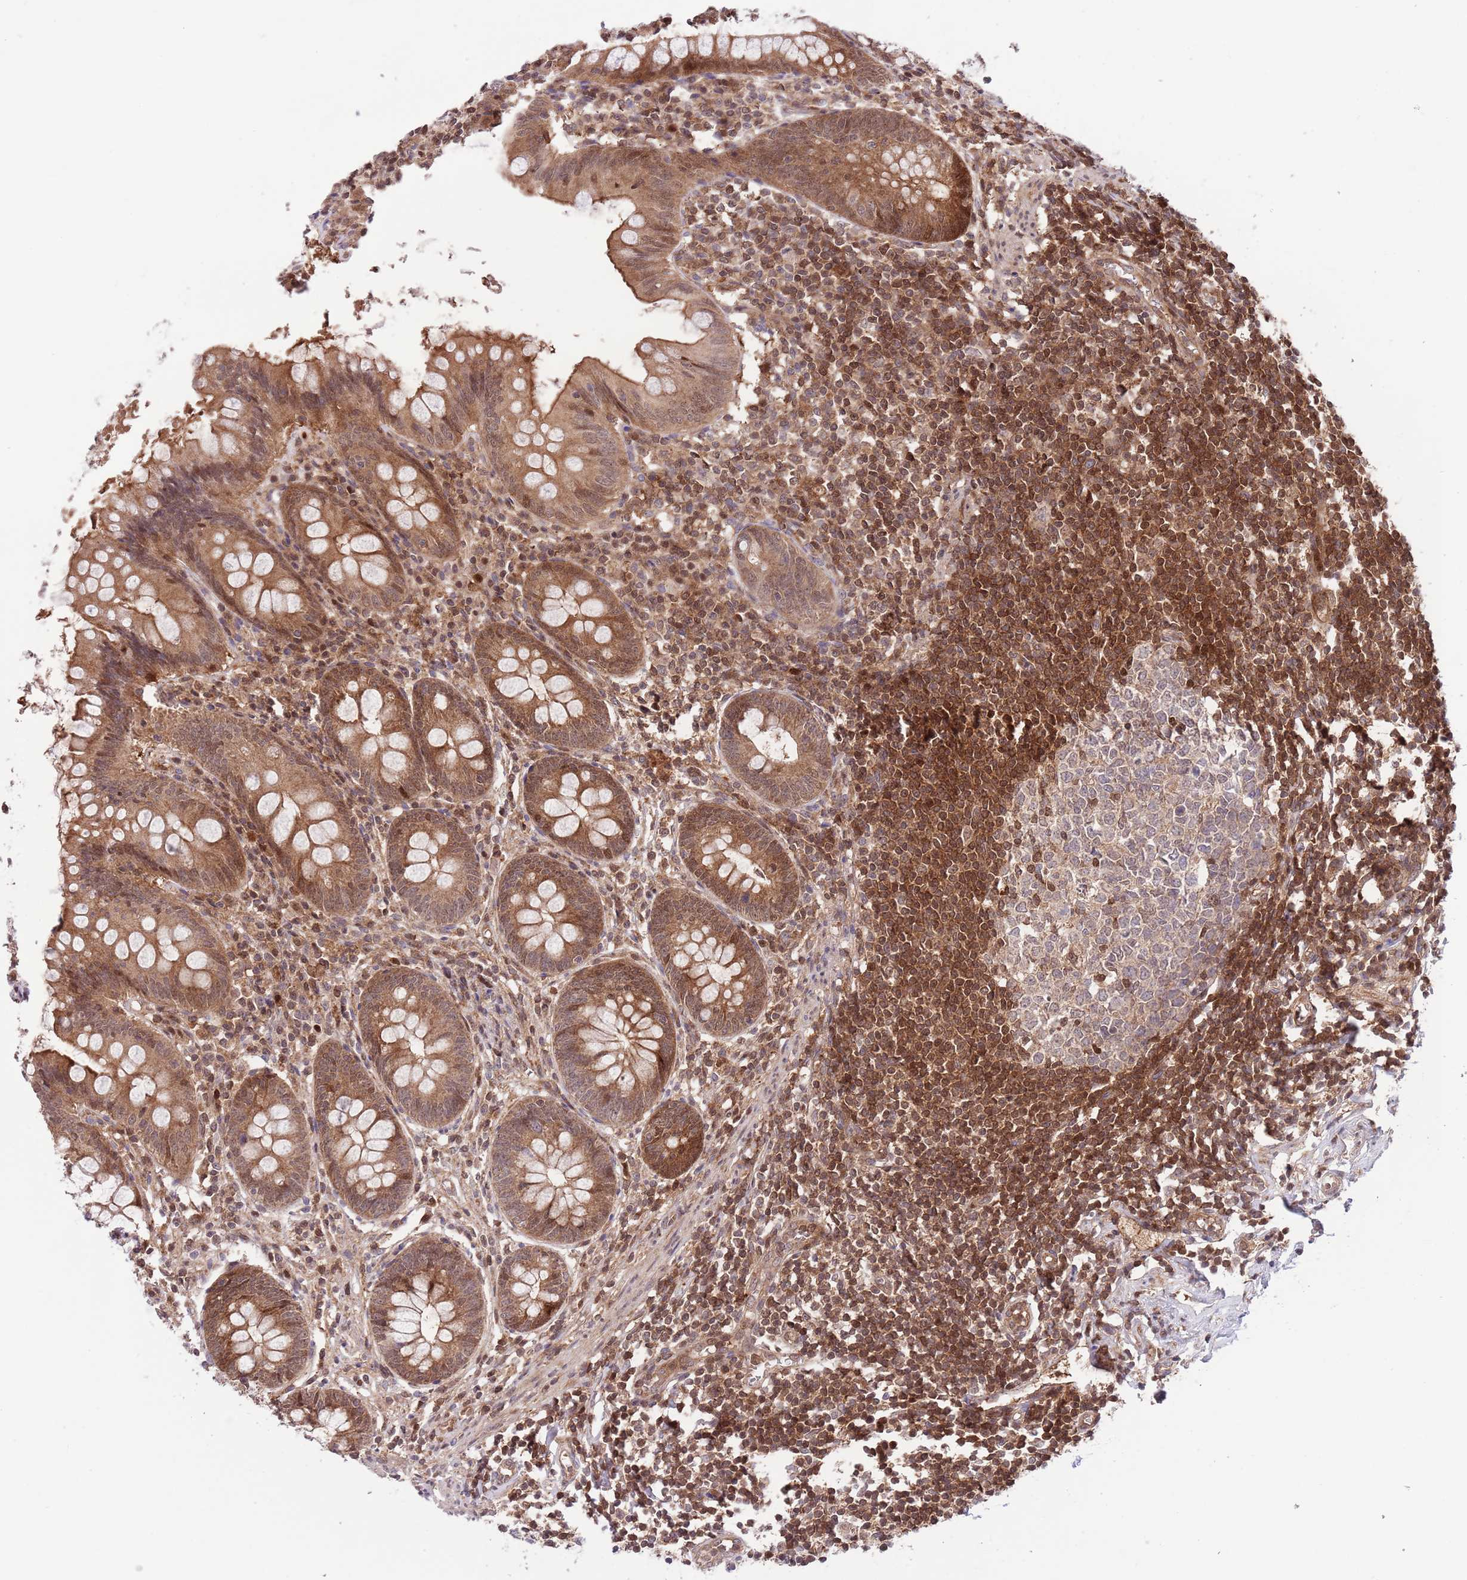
{"staining": {"intensity": "moderate", "quantity": ">75%", "location": "cytoplasmic/membranous,nuclear"}, "tissue": "appendix", "cell_type": "Glandular cells", "image_type": "normal", "snomed": [{"axis": "morphology", "description": "Normal tissue, NOS"}, {"axis": "topography", "description": "Appendix"}], "caption": "The image demonstrates a brown stain indicating the presence of a protein in the cytoplasmic/membranous,nuclear of glandular cells in appendix. The protein of interest is shown in brown color, while the nuclei are stained blue.", "gene": "HDHD2", "patient": {"sex": "female", "age": 51}}